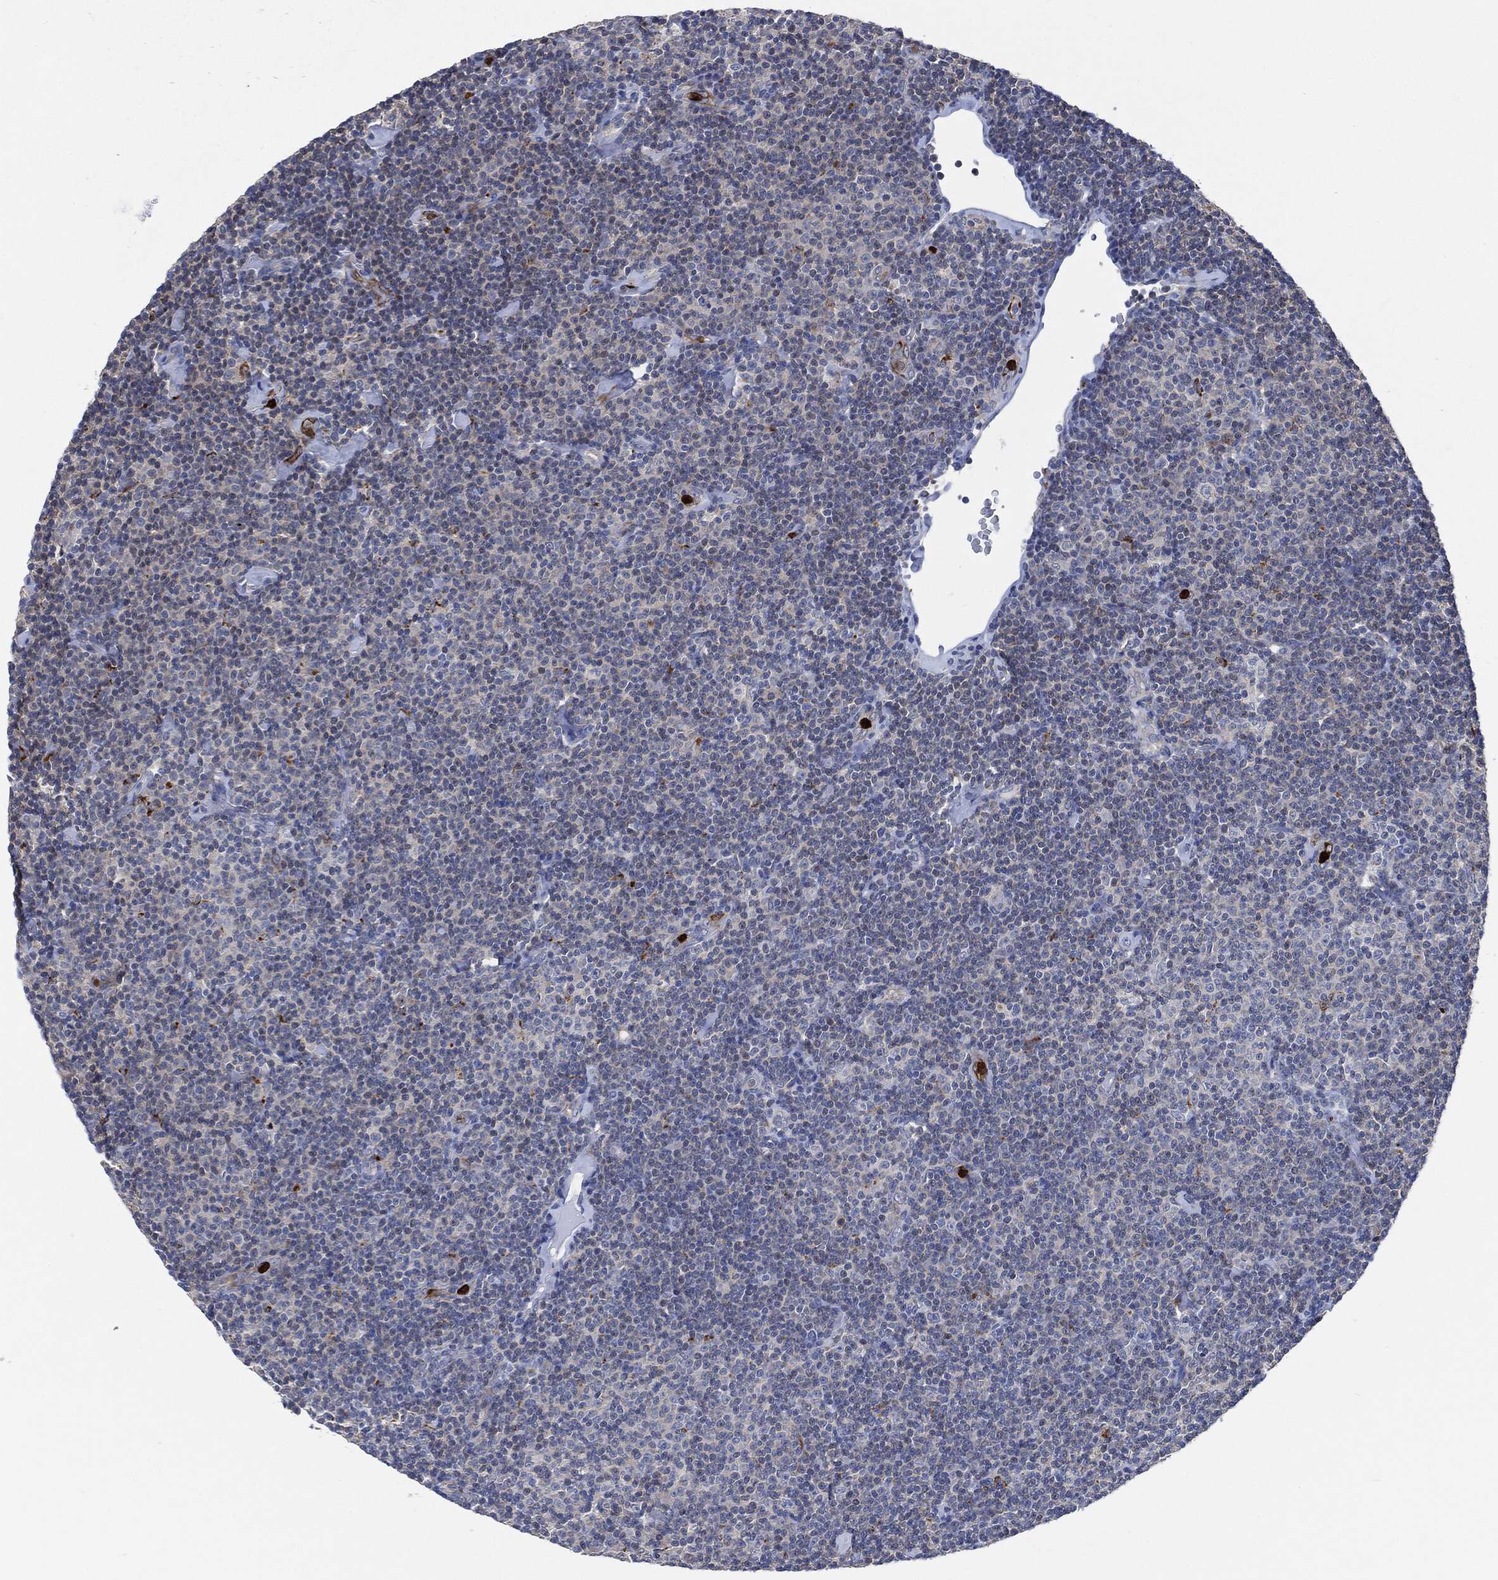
{"staining": {"intensity": "negative", "quantity": "none", "location": "none"}, "tissue": "lymphoma", "cell_type": "Tumor cells", "image_type": "cancer", "snomed": [{"axis": "morphology", "description": "Malignant lymphoma, non-Hodgkin's type, Low grade"}, {"axis": "topography", "description": "Lymph node"}], "caption": "Protein analysis of lymphoma shows no significant expression in tumor cells. The staining was performed using DAB to visualize the protein expression in brown, while the nuclei were stained in blue with hematoxylin (Magnification: 20x).", "gene": "VSIG4", "patient": {"sex": "male", "age": 81}}